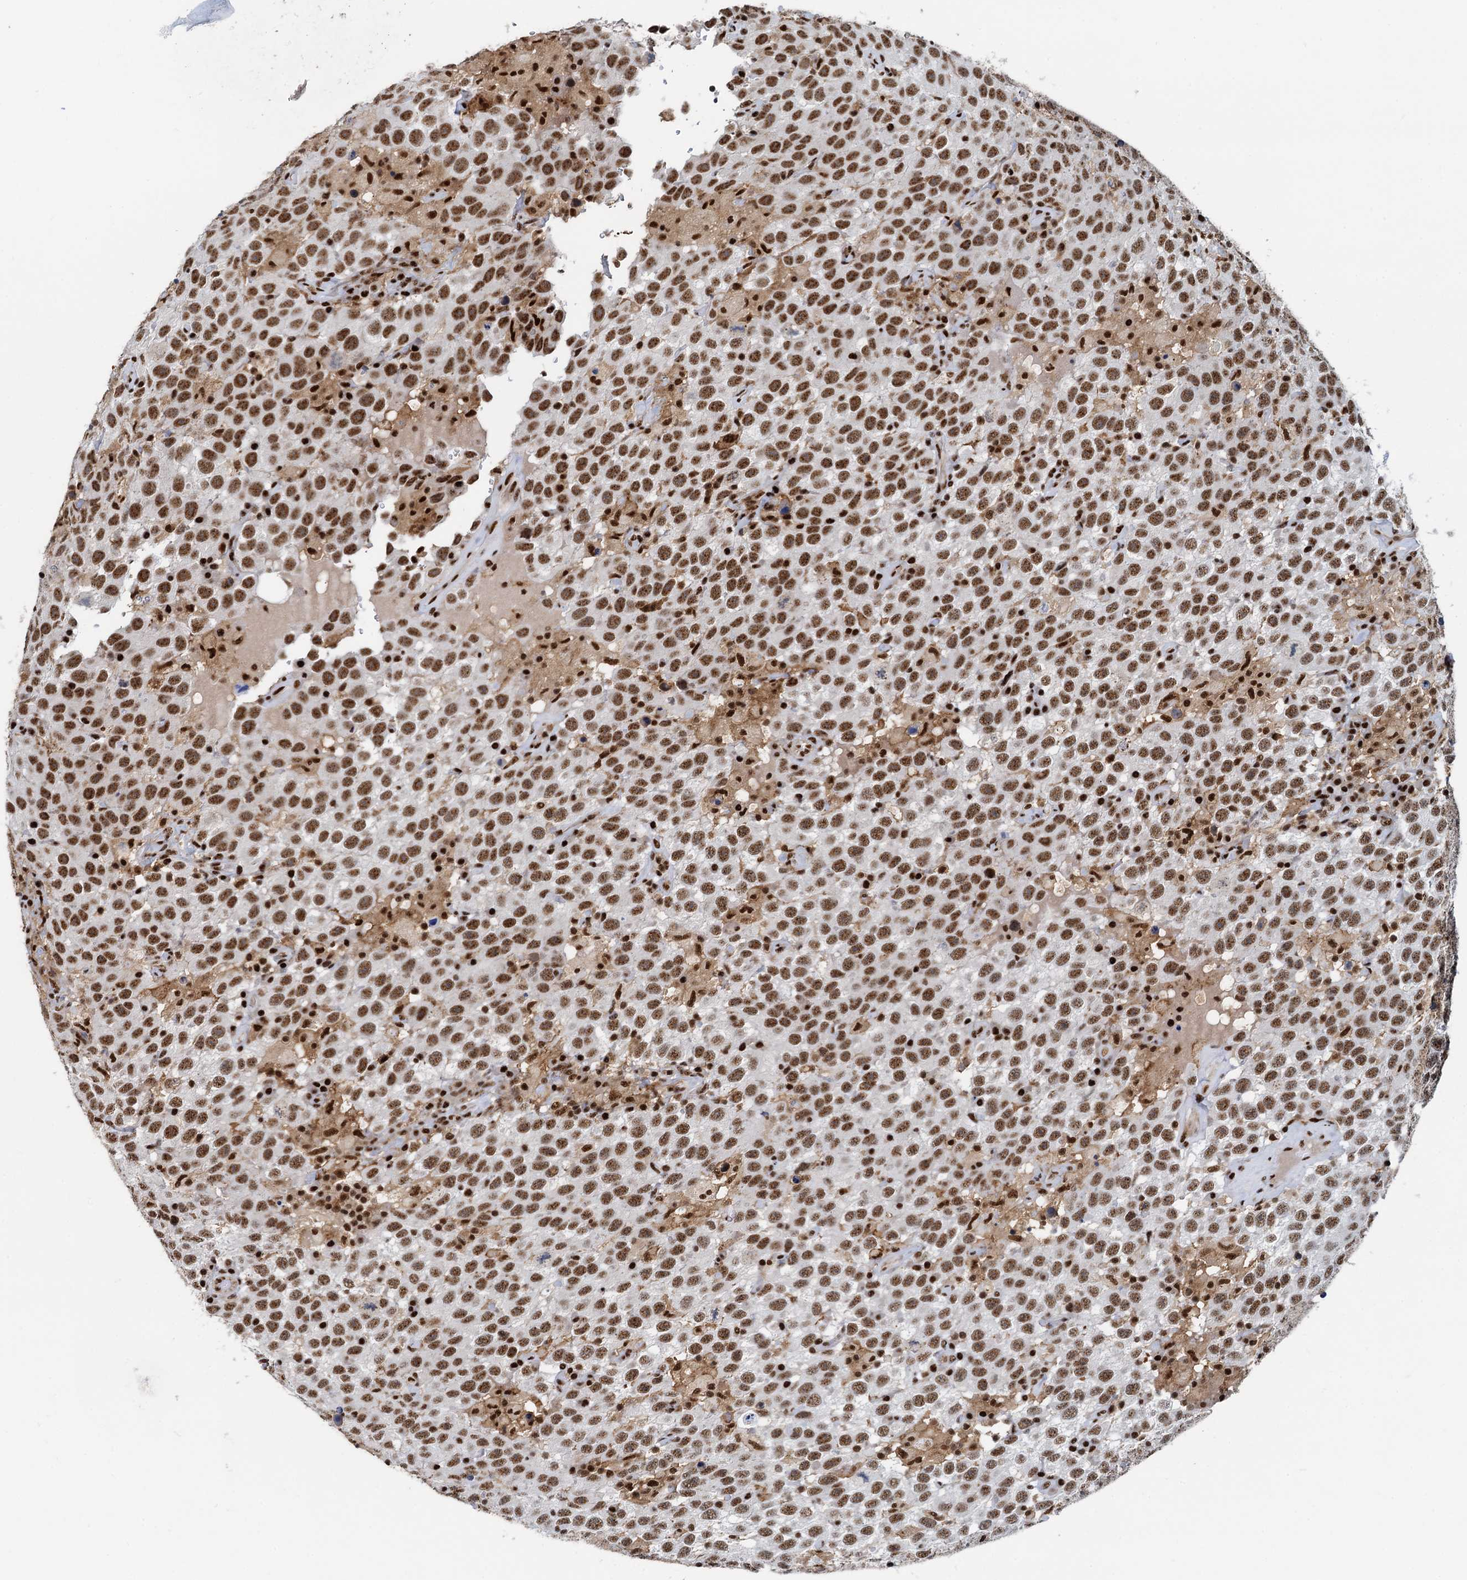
{"staining": {"intensity": "moderate", "quantity": "25%-75%", "location": "nuclear"}, "tissue": "testis cancer", "cell_type": "Tumor cells", "image_type": "cancer", "snomed": [{"axis": "morphology", "description": "Seminoma, NOS"}, {"axis": "topography", "description": "Testis"}], "caption": "A high-resolution micrograph shows immunohistochemistry (IHC) staining of testis cancer (seminoma), which exhibits moderate nuclear staining in approximately 25%-75% of tumor cells.", "gene": "RBM26", "patient": {"sex": "male", "age": 41}}